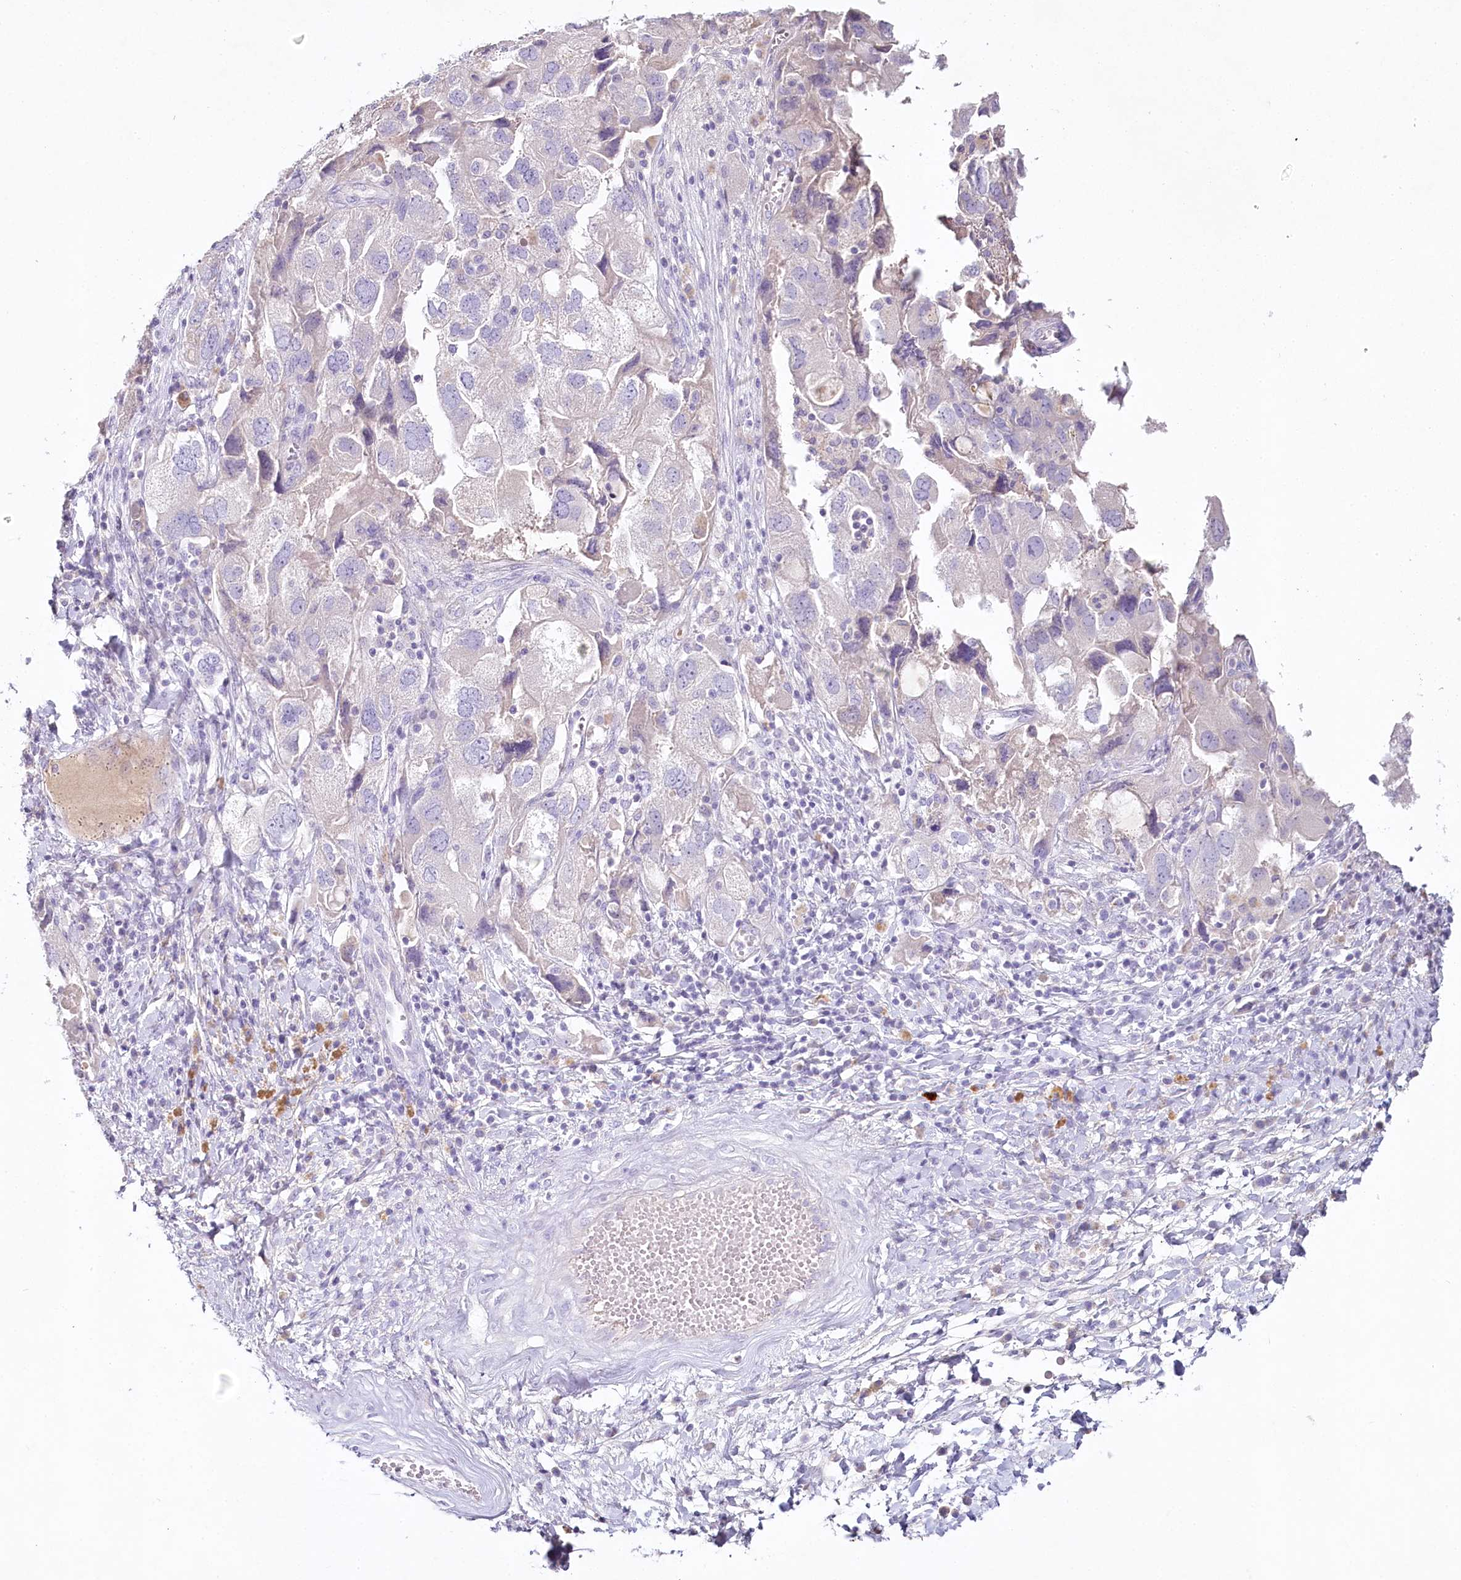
{"staining": {"intensity": "negative", "quantity": "none", "location": "none"}, "tissue": "ovarian cancer", "cell_type": "Tumor cells", "image_type": "cancer", "snomed": [{"axis": "morphology", "description": "Carcinoma, NOS"}, {"axis": "morphology", "description": "Cystadenocarcinoma, serous, NOS"}, {"axis": "topography", "description": "Ovary"}], "caption": "Protein analysis of ovarian carcinoma displays no significant expression in tumor cells.", "gene": "HPD", "patient": {"sex": "female", "age": 69}}